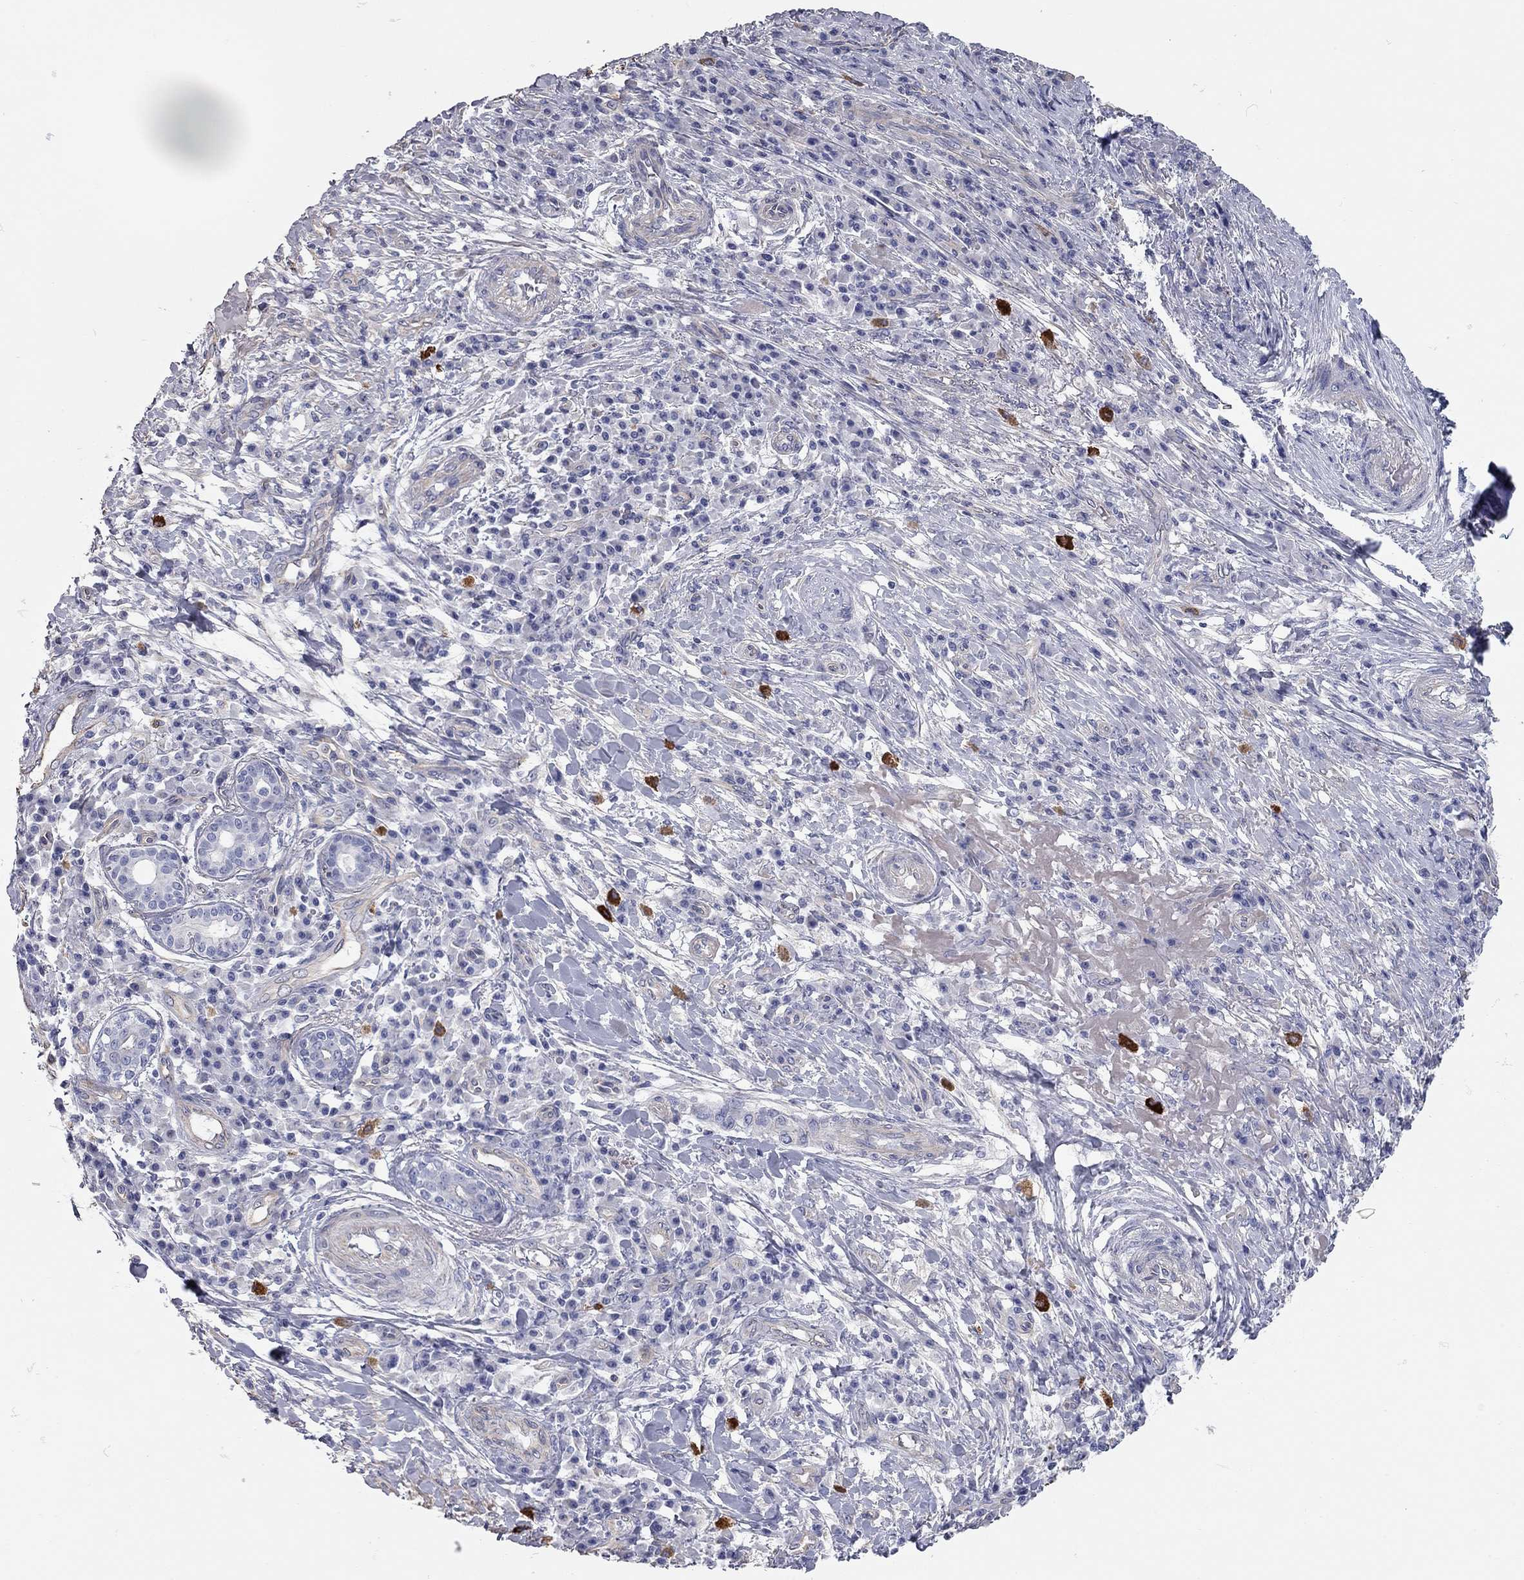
{"staining": {"intensity": "negative", "quantity": "none", "location": "none"}, "tissue": "skin cancer", "cell_type": "Tumor cells", "image_type": "cancer", "snomed": [{"axis": "morphology", "description": "Squamous cell carcinoma, NOS"}, {"axis": "topography", "description": "Skin"}], "caption": "High magnification brightfield microscopy of skin cancer stained with DAB (brown) and counterstained with hematoxylin (blue): tumor cells show no significant expression.", "gene": "C10orf90", "patient": {"sex": "male", "age": 92}}